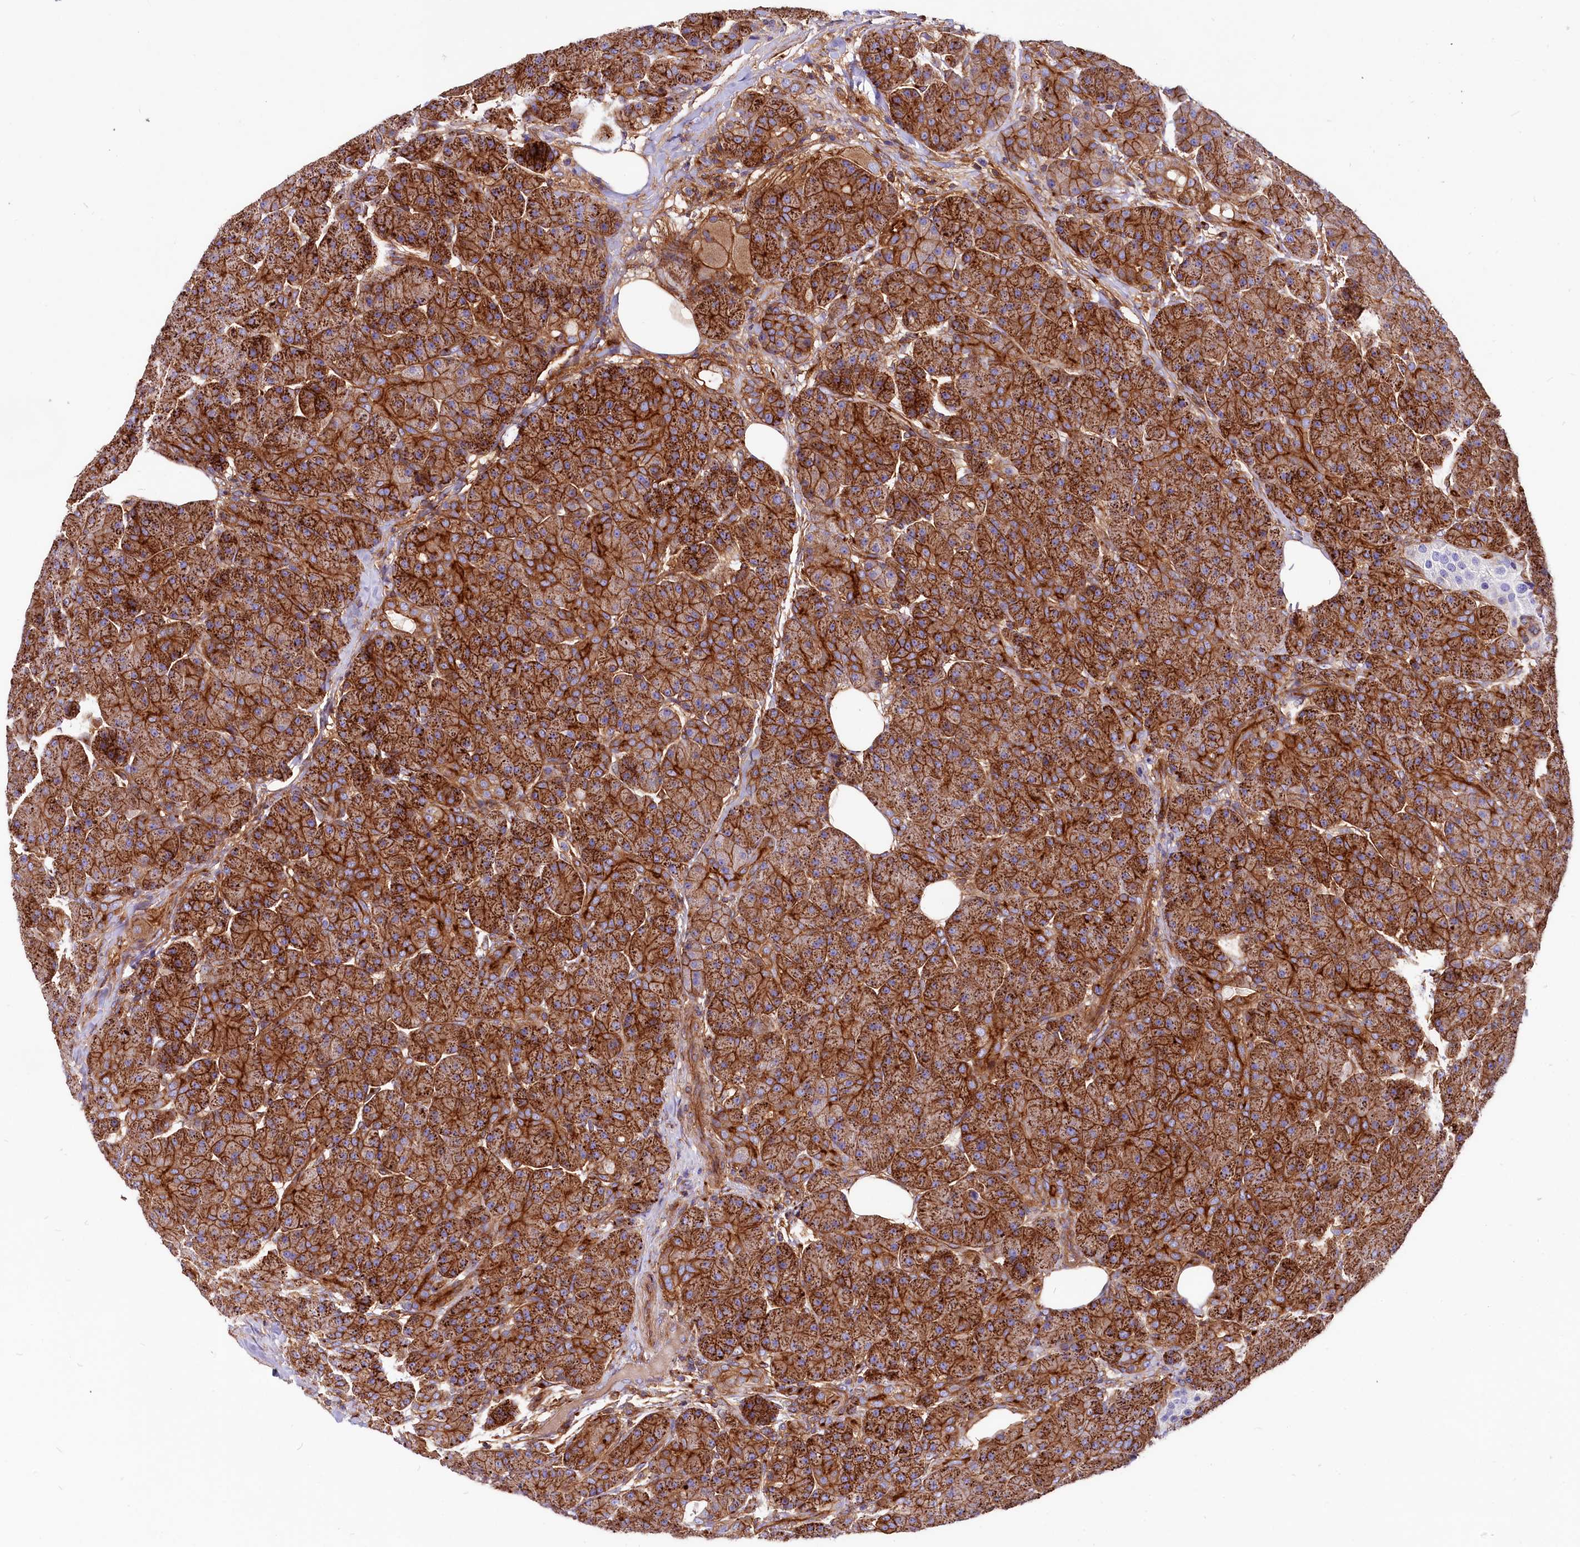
{"staining": {"intensity": "strong", "quantity": ">75%", "location": "cytoplasmic/membranous"}, "tissue": "pancreas", "cell_type": "Exocrine glandular cells", "image_type": "normal", "snomed": [{"axis": "morphology", "description": "Normal tissue, NOS"}, {"axis": "topography", "description": "Pancreas"}], "caption": "A histopathology image showing strong cytoplasmic/membranous expression in approximately >75% of exocrine glandular cells in benign pancreas, as visualized by brown immunohistochemical staining.", "gene": "ANO6", "patient": {"sex": "male", "age": 63}}